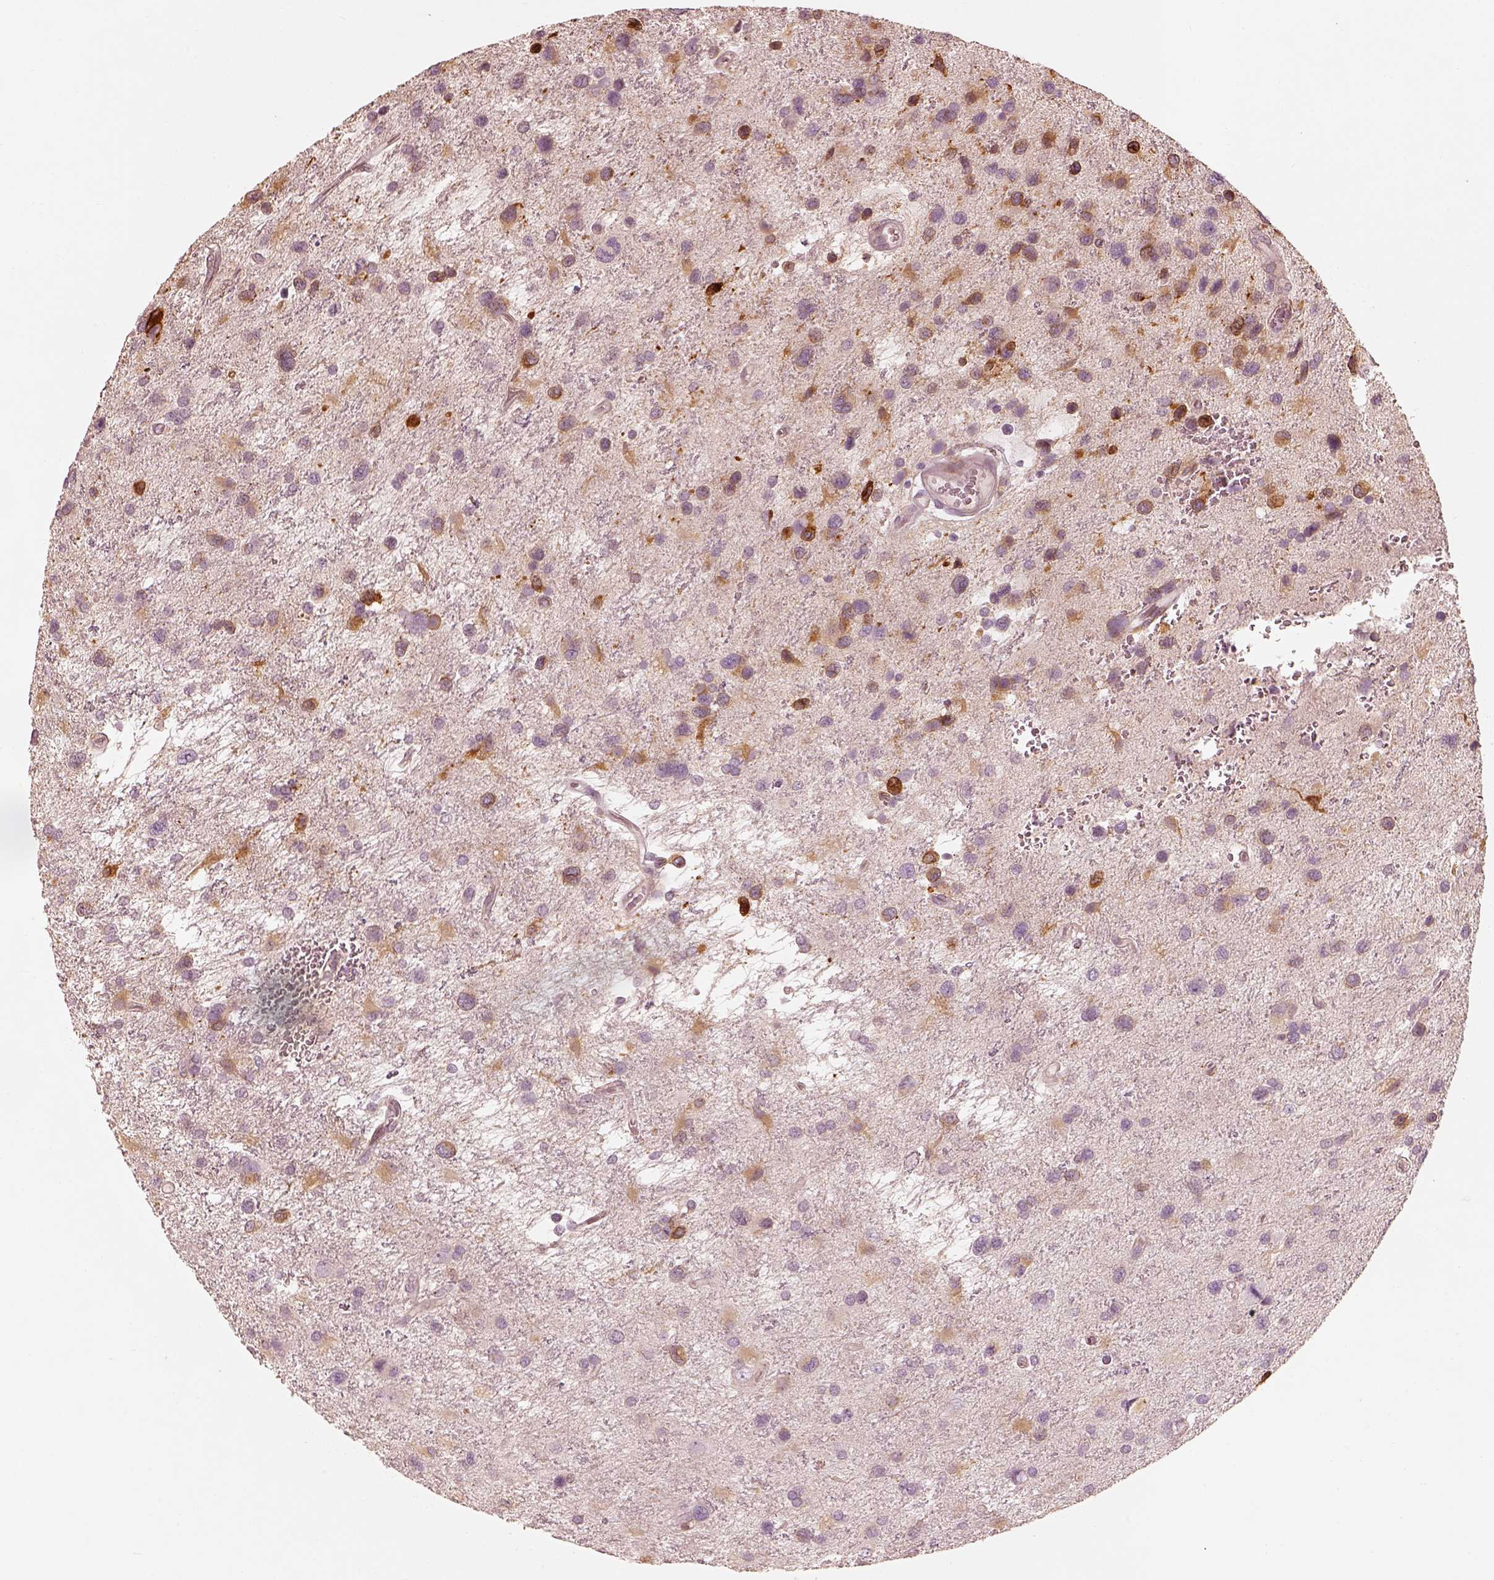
{"staining": {"intensity": "moderate", "quantity": "<25%", "location": "cytoplasmic/membranous"}, "tissue": "glioma", "cell_type": "Tumor cells", "image_type": "cancer", "snomed": [{"axis": "morphology", "description": "Glioma, malignant, NOS"}, {"axis": "morphology", "description": "Glioma, malignant, High grade"}, {"axis": "topography", "description": "Brain"}], "caption": "An IHC histopathology image of neoplastic tissue is shown. Protein staining in brown labels moderate cytoplasmic/membranous positivity in glioma within tumor cells.", "gene": "WLS", "patient": {"sex": "female", "age": 71}}